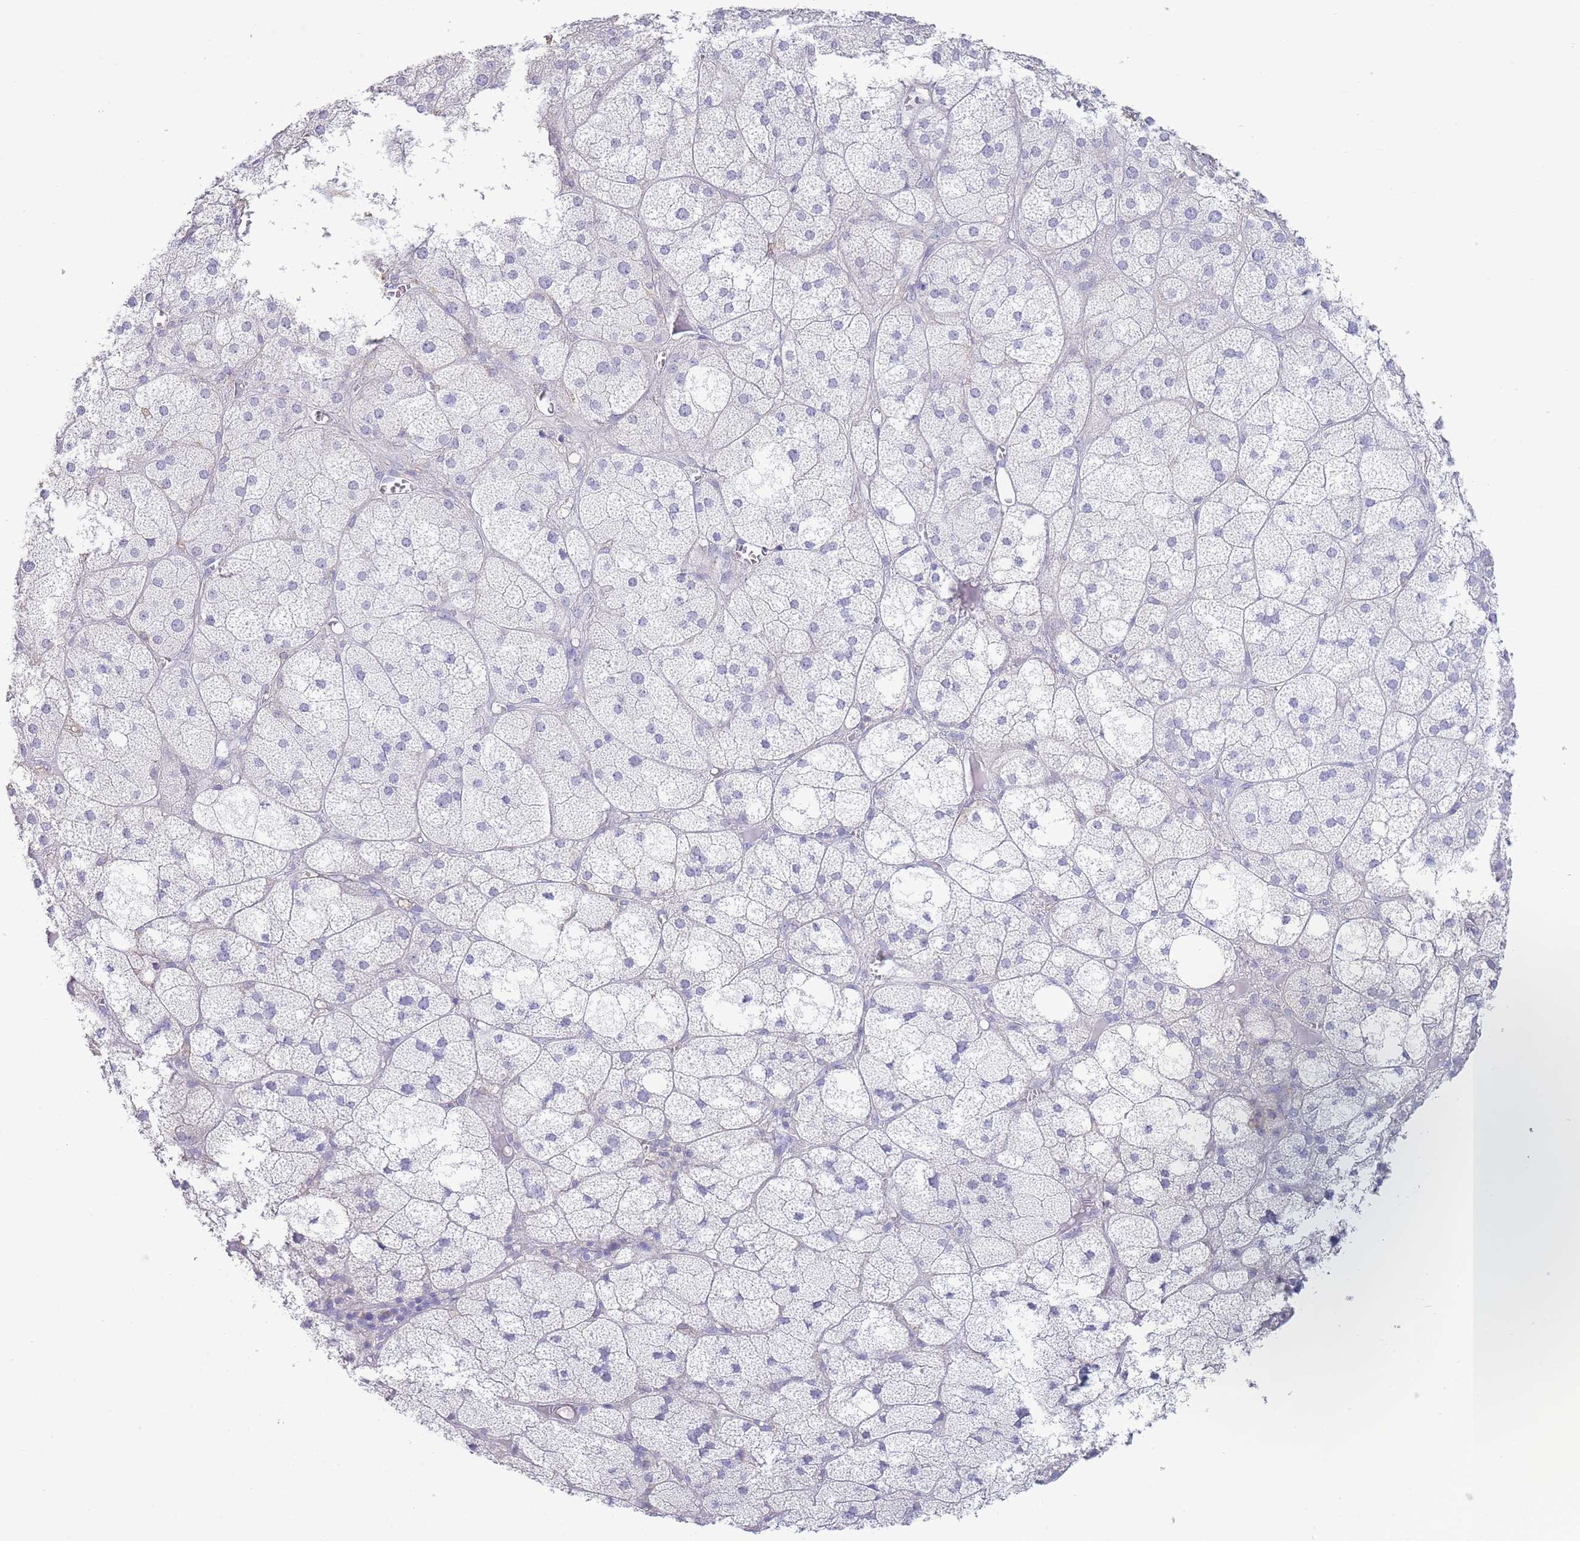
{"staining": {"intensity": "negative", "quantity": "none", "location": "none"}, "tissue": "adrenal gland", "cell_type": "Glandular cells", "image_type": "normal", "snomed": [{"axis": "morphology", "description": "Normal tissue, NOS"}, {"axis": "topography", "description": "Adrenal gland"}], "caption": "Adrenal gland stained for a protein using immunohistochemistry (IHC) reveals no expression glandular cells.", "gene": "CD37", "patient": {"sex": "female", "age": 61}}